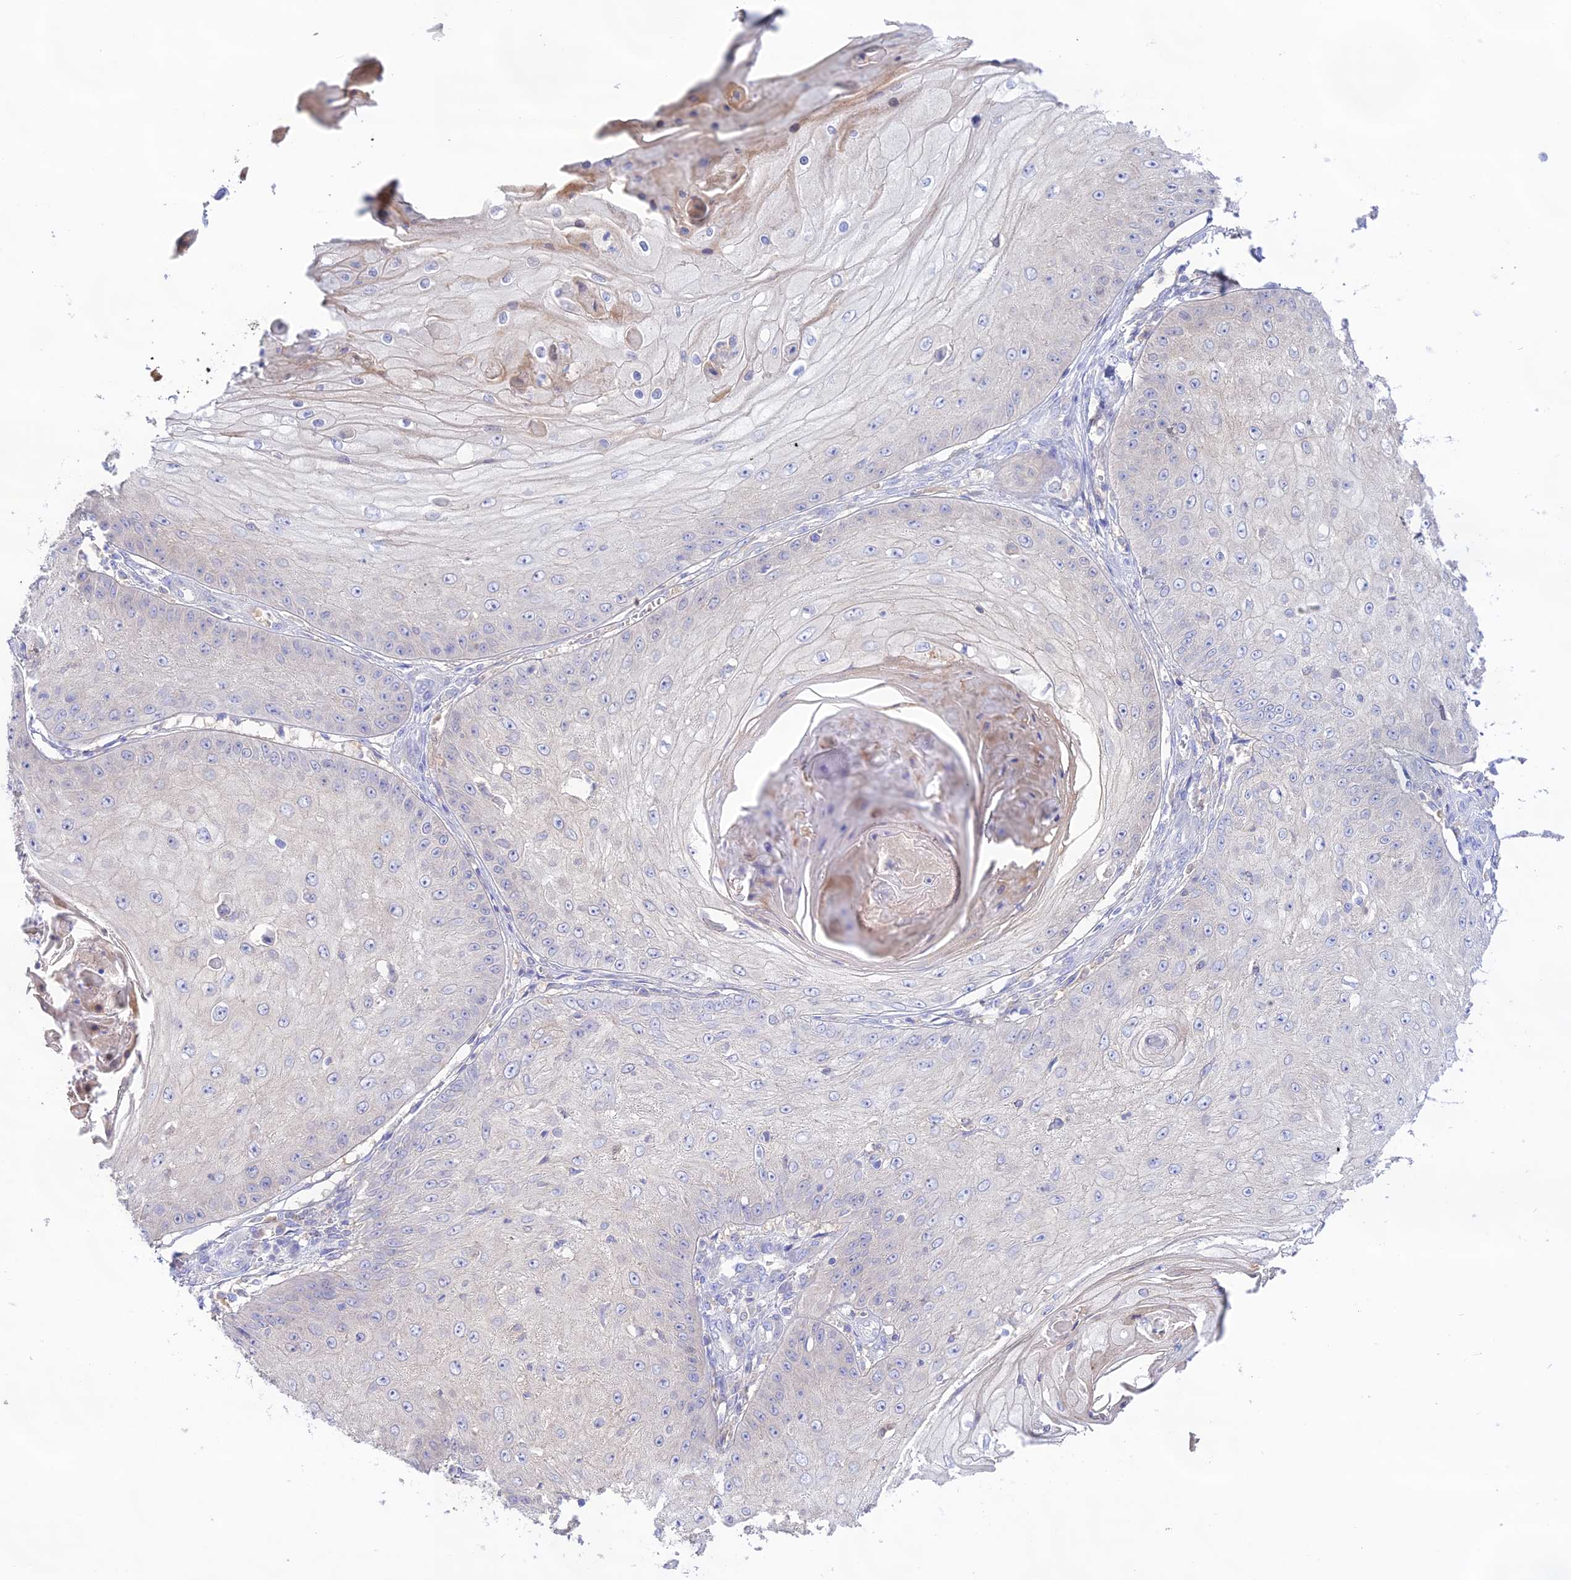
{"staining": {"intensity": "negative", "quantity": "none", "location": "none"}, "tissue": "skin cancer", "cell_type": "Tumor cells", "image_type": "cancer", "snomed": [{"axis": "morphology", "description": "Squamous cell carcinoma, NOS"}, {"axis": "topography", "description": "Skin"}], "caption": "Micrograph shows no protein positivity in tumor cells of skin cancer tissue. The staining is performed using DAB (3,3'-diaminobenzidine) brown chromogen with nuclei counter-stained in using hematoxylin.", "gene": "NLRP9", "patient": {"sex": "male", "age": 70}}